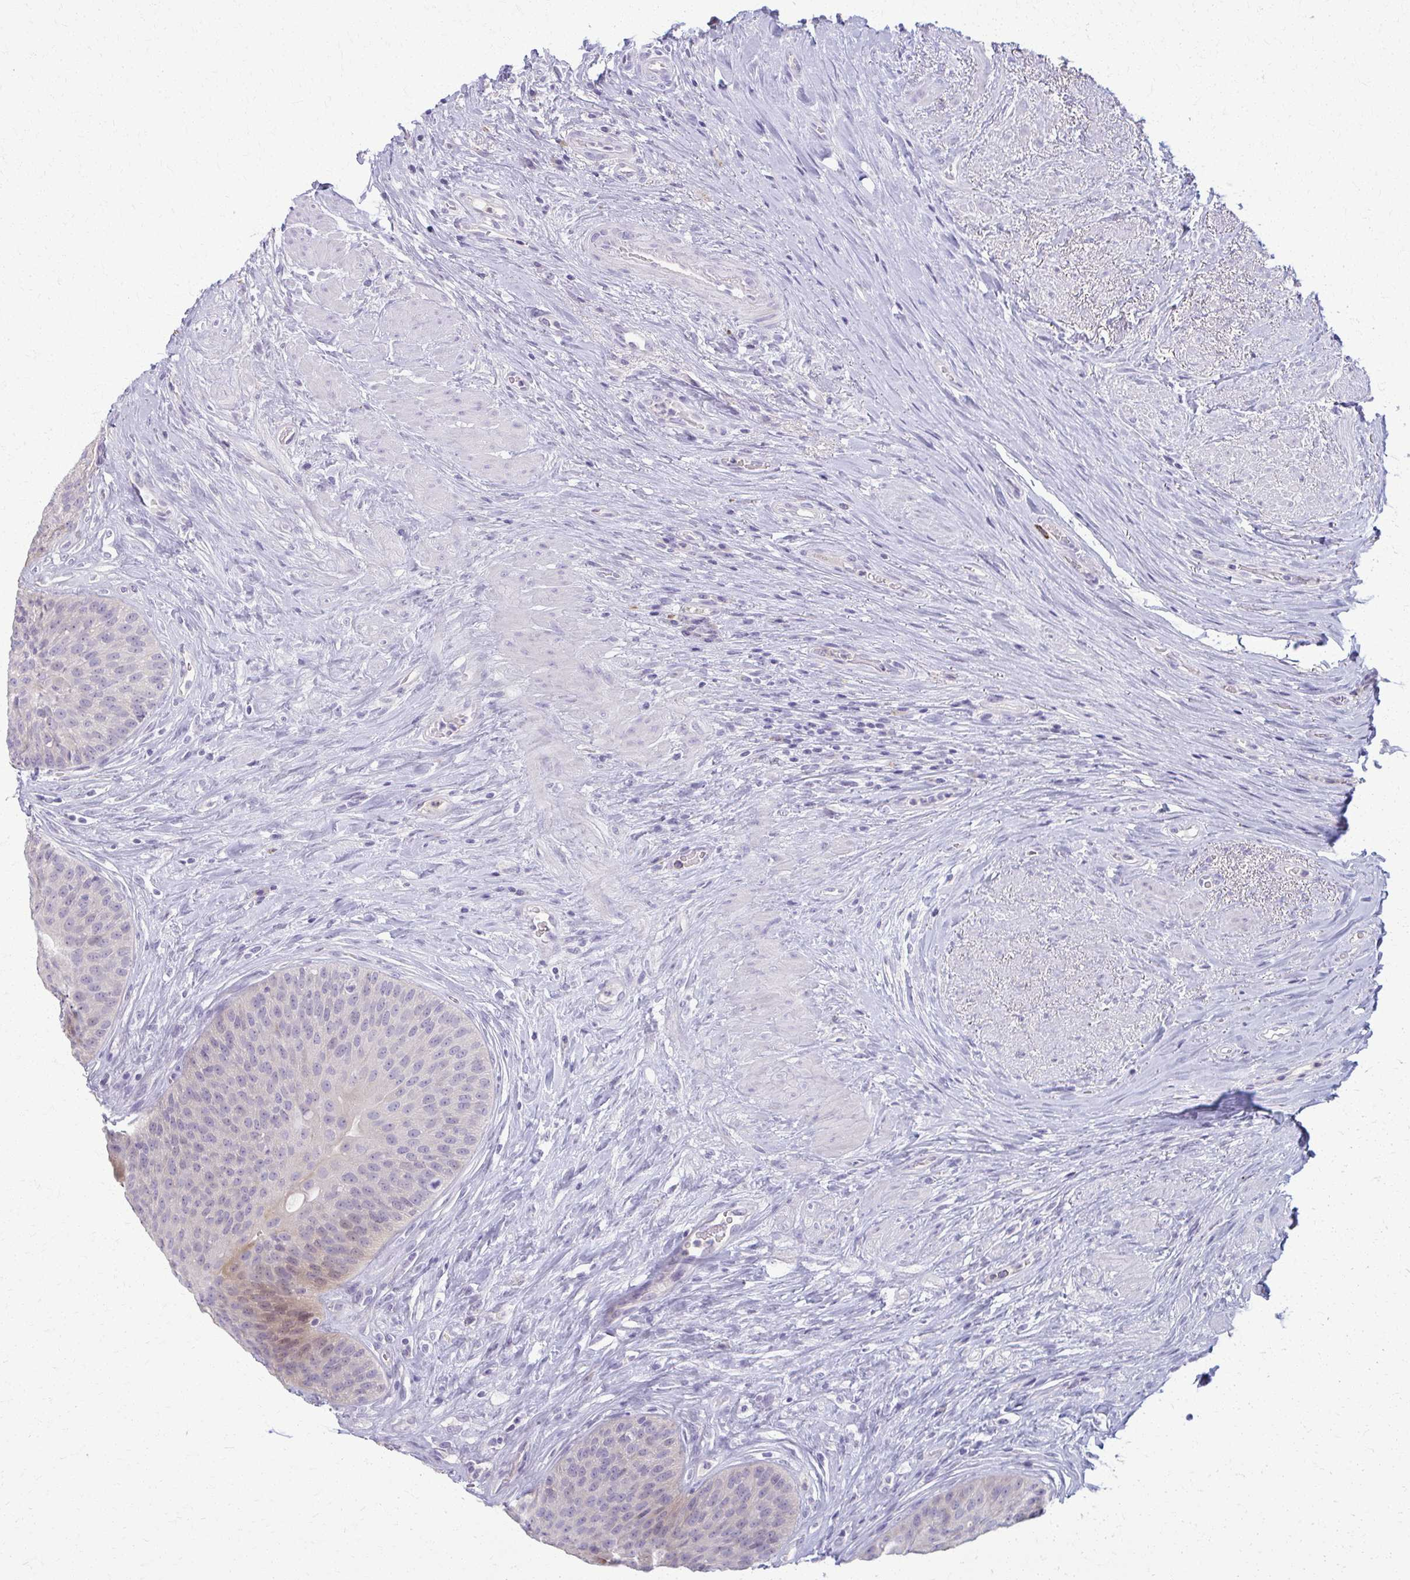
{"staining": {"intensity": "weak", "quantity": "<25%", "location": "cytoplasmic/membranous,nuclear"}, "tissue": "urinary bladder", "cell_type": "Urothelial cells", "image_type": "normal", "snomed": [{"axis": "morphology", "description": "Normal tissue, NOS"}, {"axis": "topography", "description": "Urinary bladder"}], "caption": "Urothelial cells show no significant staining in unremarkable urinary bladder.", "gene": "ENSG00000275249", "patient": {"sex": "female", "age": 56}}